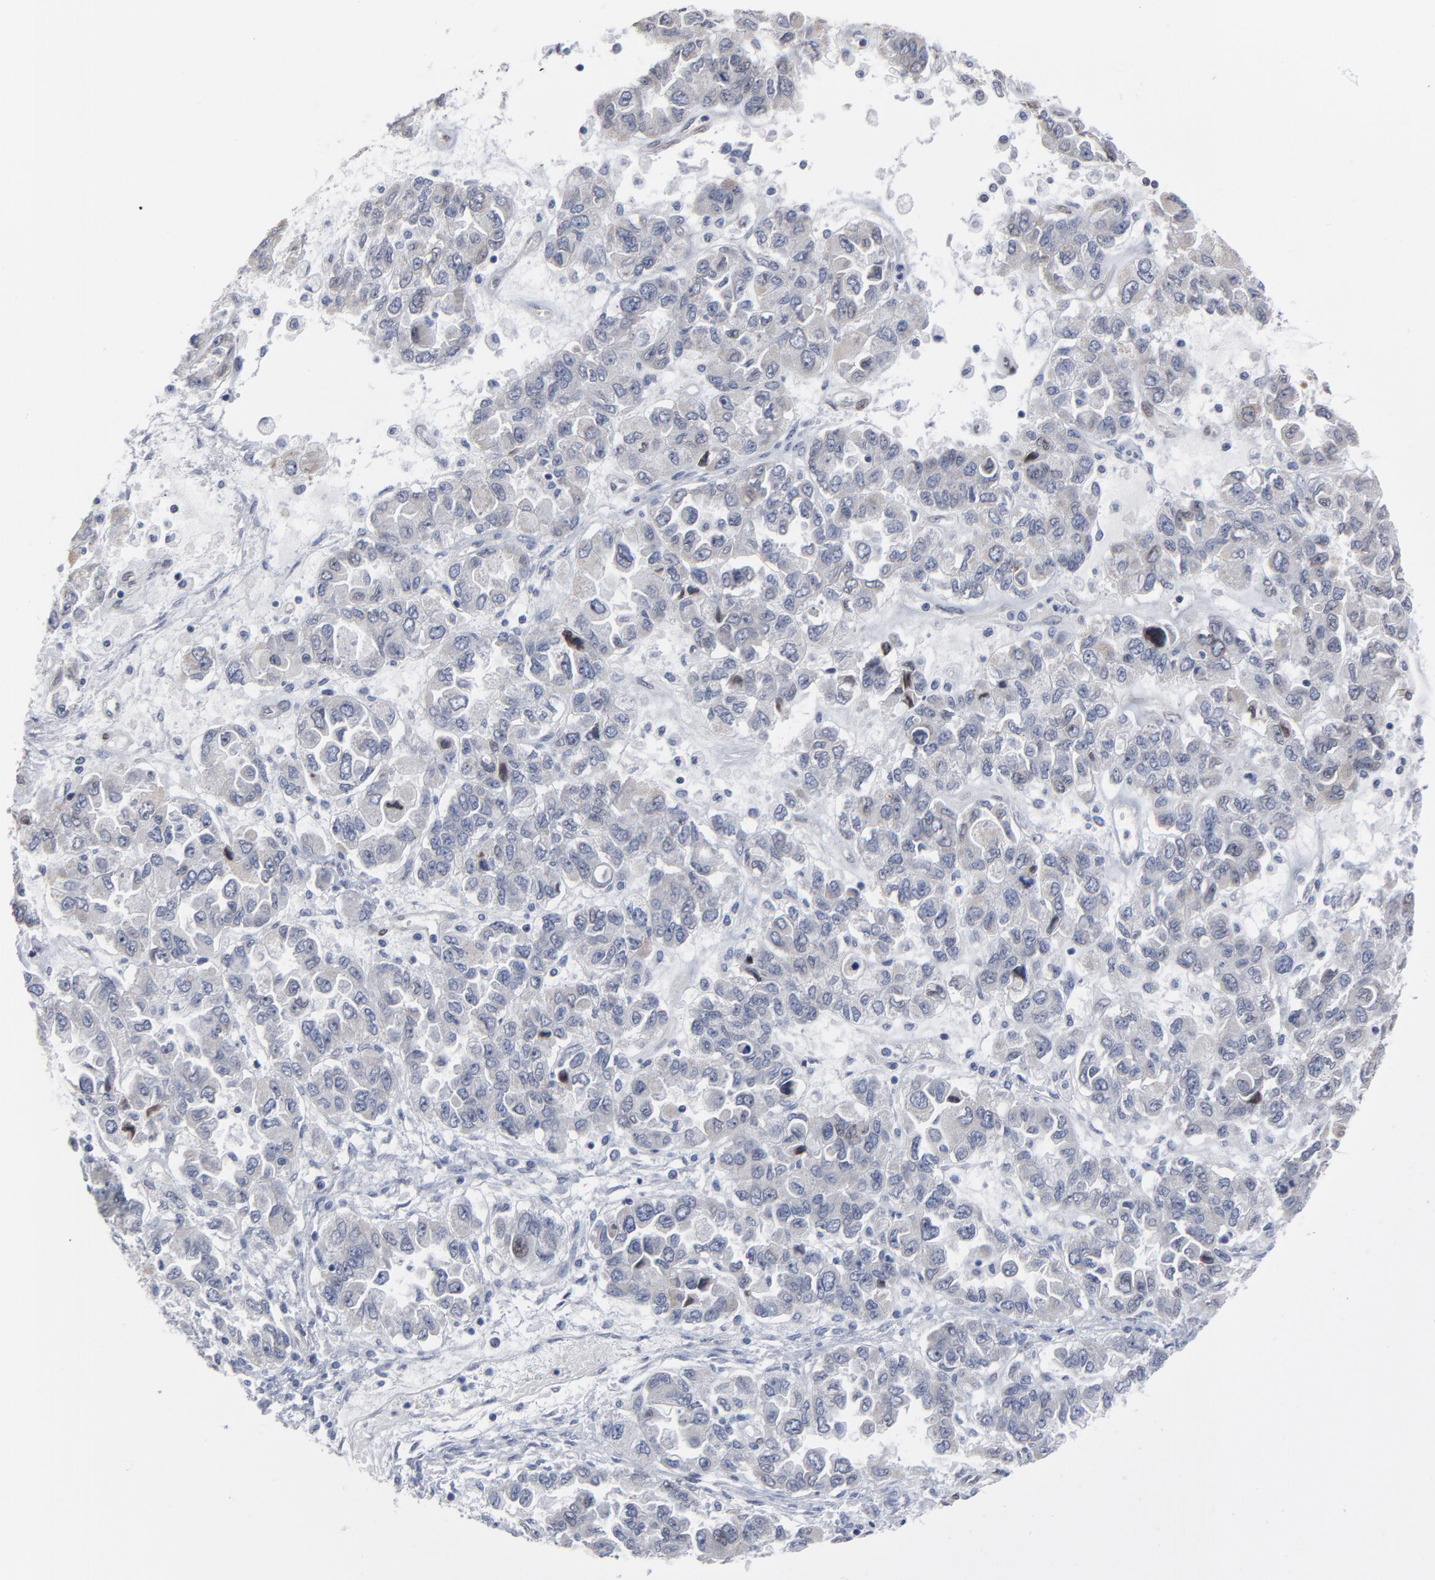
{"staining": {"intensity": "negative", "quantity": "none", "location": "none"}, "tissue": "ovarian cancer", "cell_type": "Tumor cells", "image_type": "cancer", "snomed": [{"axis": "morphology", "description": "Cystadenocarcinoma, serous, NOS"}, {"axis": "topography", "description": "Ovary"}], "caption": "Ovarian cancer stained for a protein using IHC shows no staining tumor cells.", "gene": "SYNE2", "patient": {"sex": "female", "age": 84}}